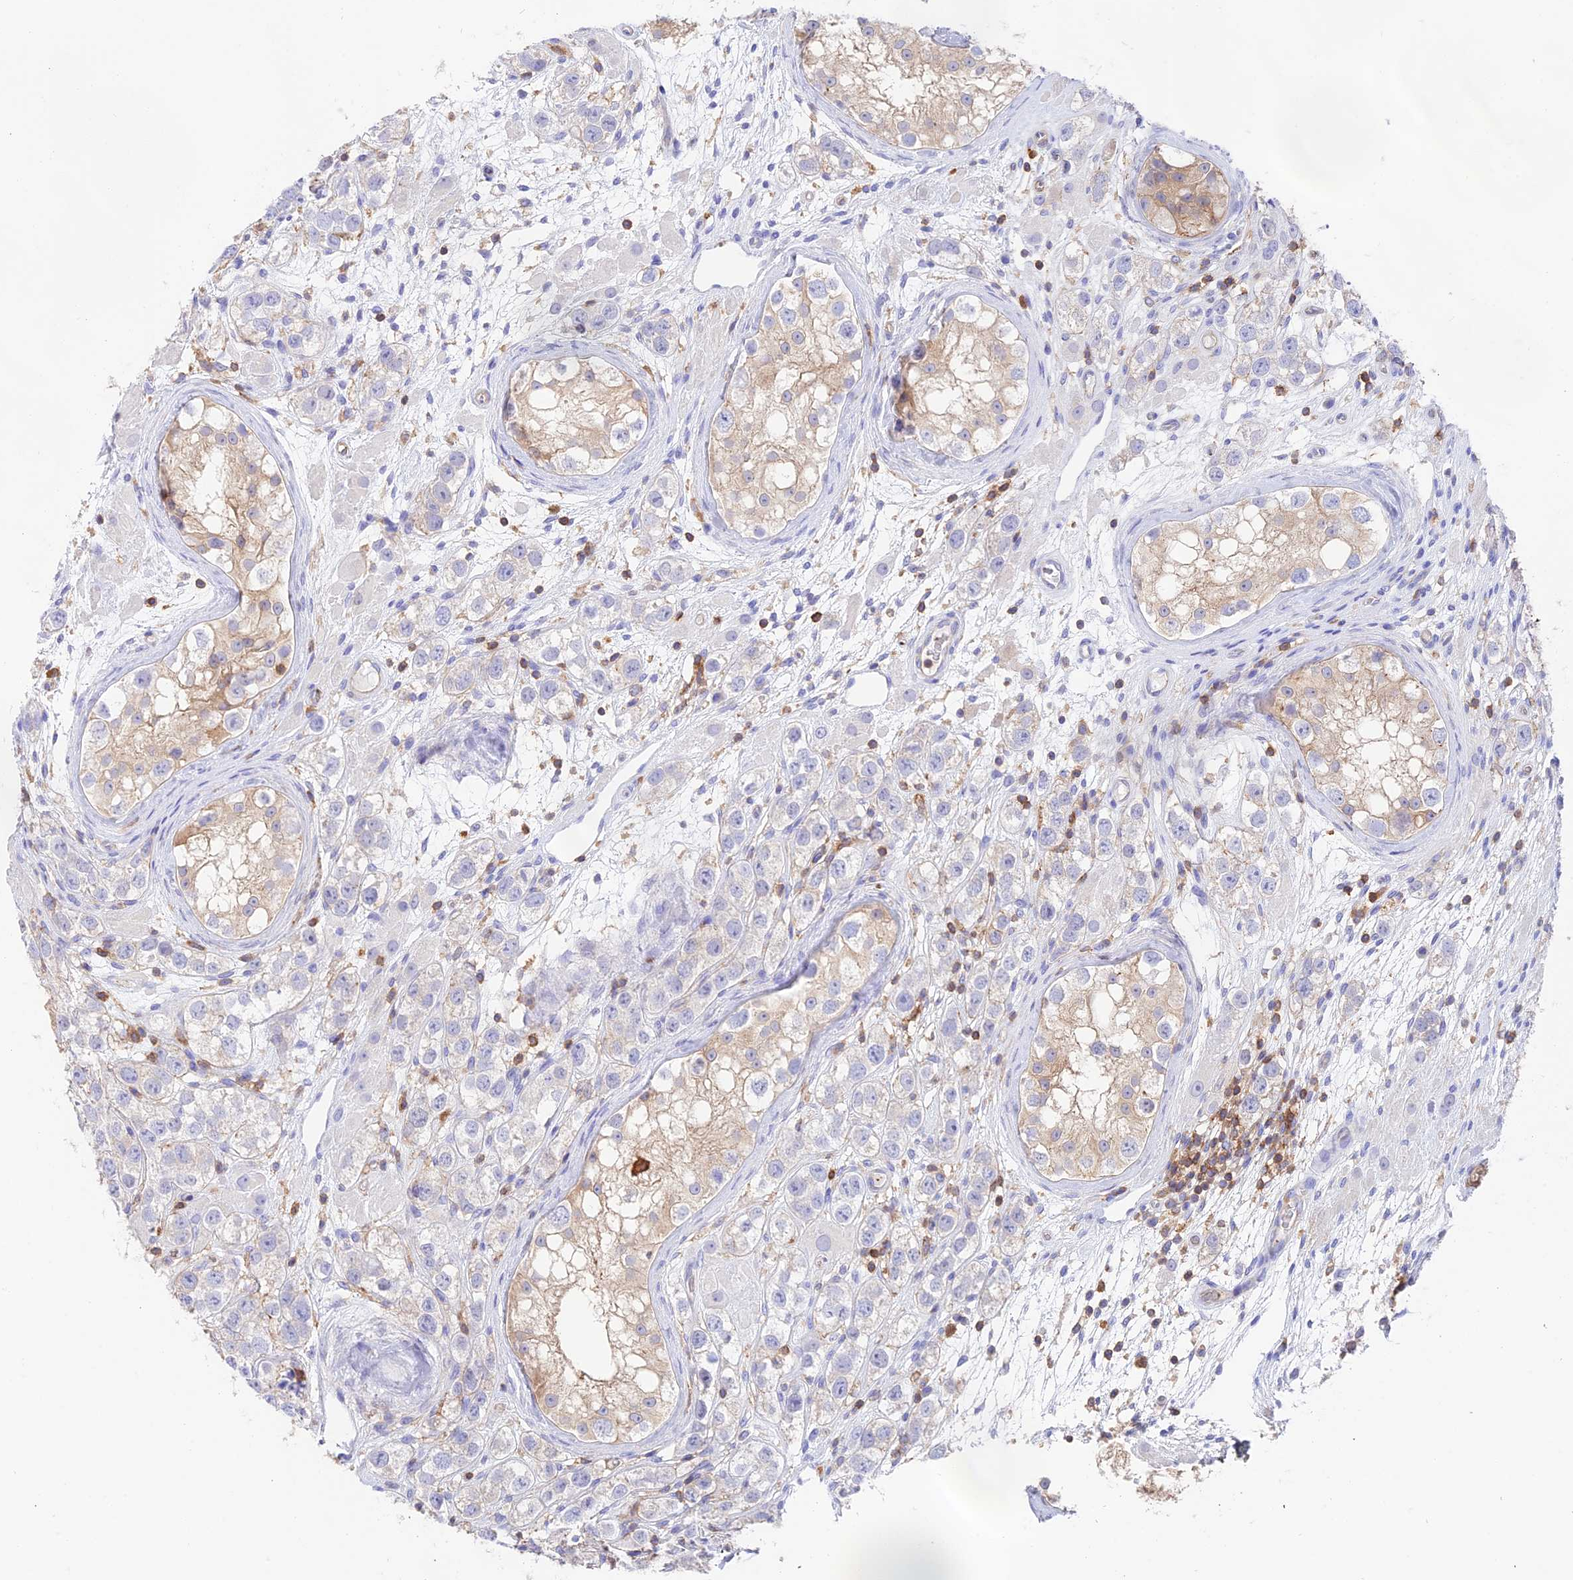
{"staining": {"intensity": "negative", "quantity": "none", "location": "none"}, "tissue": "testis cancer", "cell_type": "Tumor cells", "image_type": "cancer", "snomed": [{"axis": "morphology", "description": "Seminoma, NOS"}, {"axis": "topography", "description": "Testis"}], "caption": "This image is of seminoma (testis) stained with immunohistochemistry to label a protein in brown with the nuclei are counter-stained blue. There is no staining in tumor cells.", "gene": "DENND1C", "patient": {"sex": "male", "age": 28}}